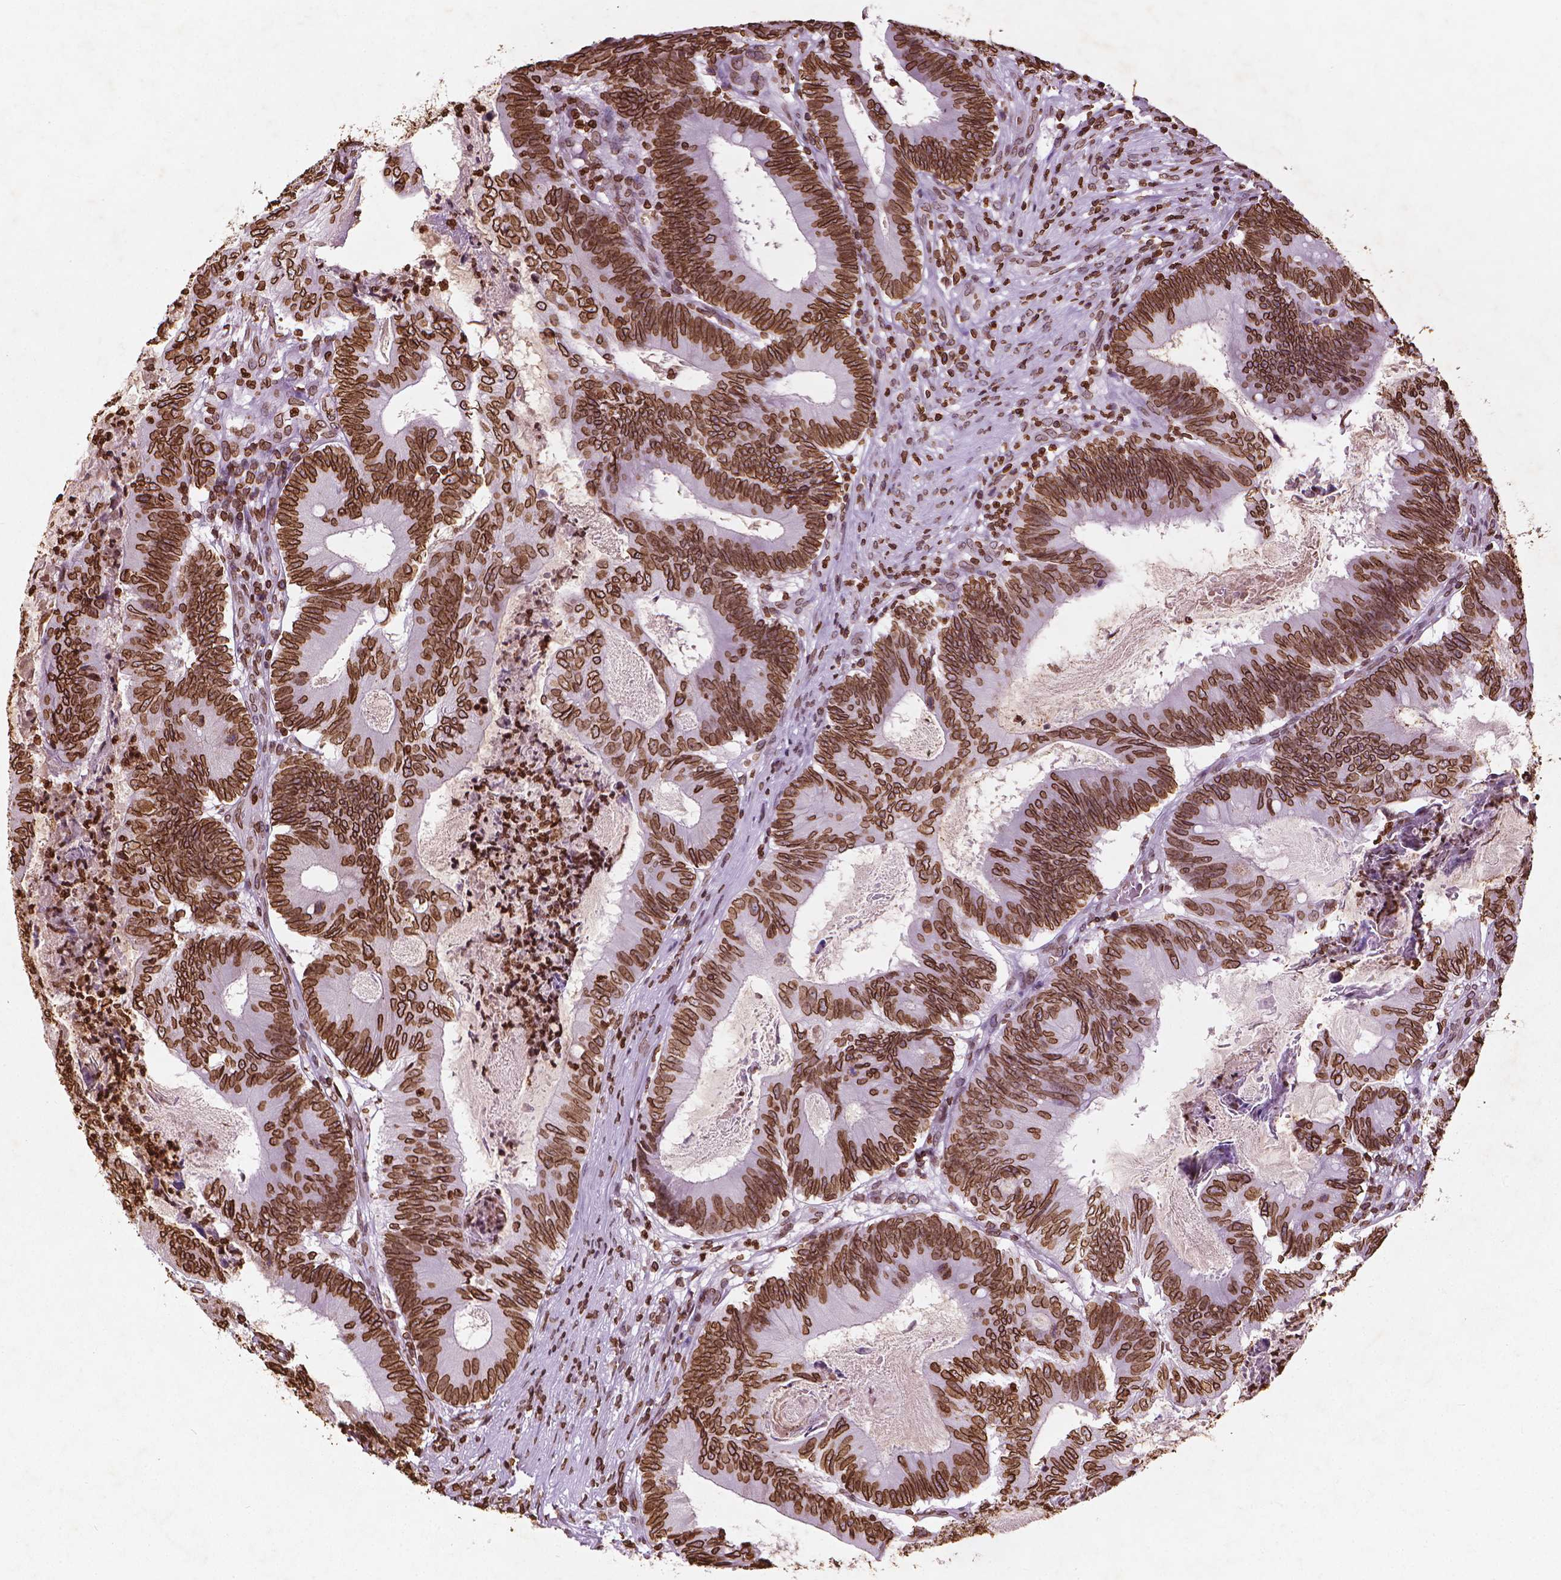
{"staining": {"intensity": "strong", "quantity": ">75%", "location": "cytoplasmic/membranous,nuclear"}, "tissue": "colorectal cancer", "cell_type": "Tumor cells", "image_type": "cancer", "snomed": [{"axis": "morphology", "description": "Adenocarcinoma, NOS"}, {"axis": "topography", "description": "Colon"}], "caption": "A brown stain shows strong cytoplasmic/membranous and nuclear expression of a protein in colorectal cancer tumor cells. The staining was performed using DAB to visualize the protein expression in brown, while the nuclei were stained in blue with hematoxylin (Magnification: 20x).", "gene": "LMNB1", "patient": {"sex": "female", "age": 70}}